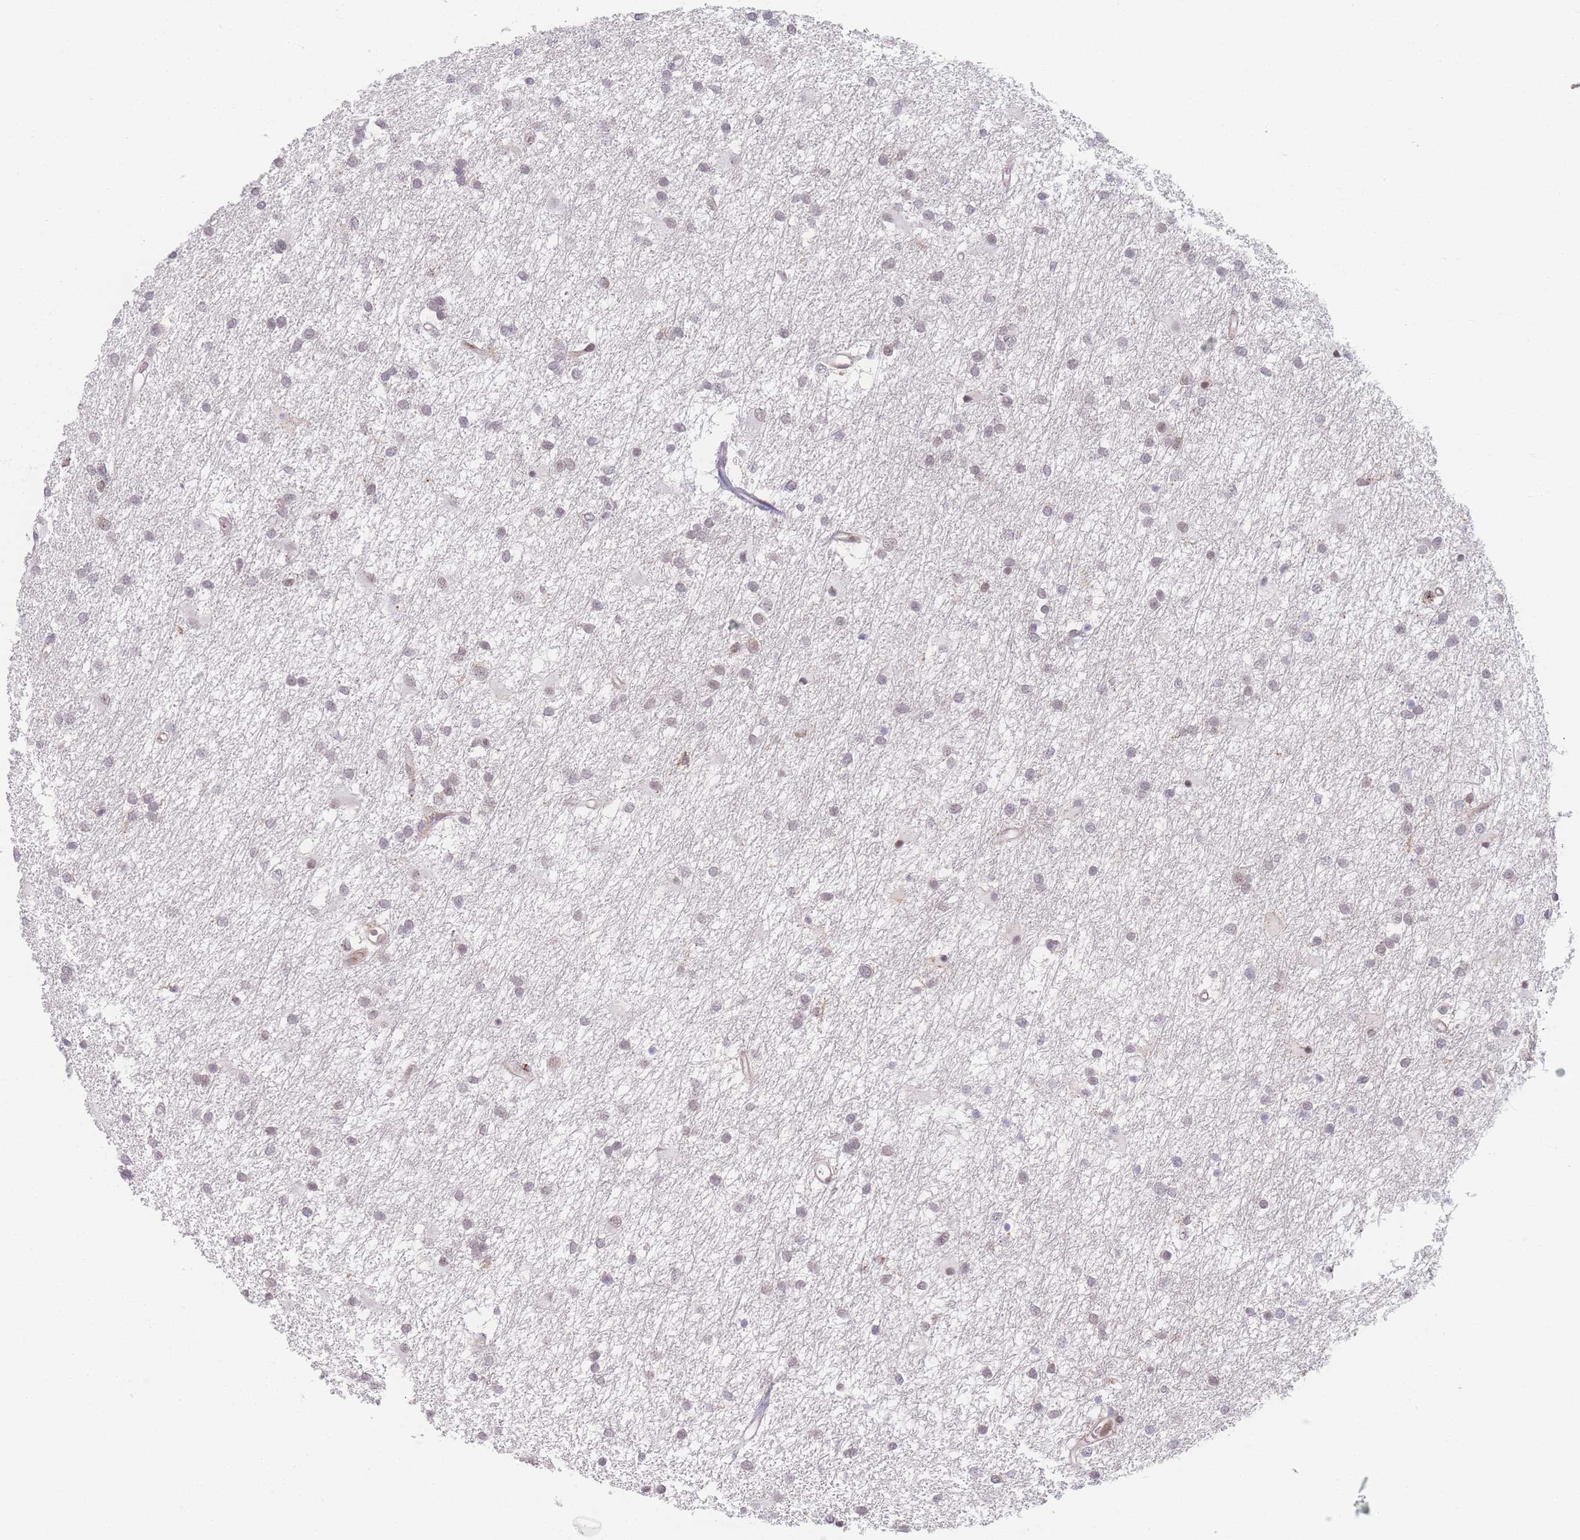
{"staining": {"intensity": "negative", "quantity": "none", "location": "none"}, "tissue": "glioma", "cell_type": "Tumor cells", "image_type": "cancer", "snomed": [{"axis": "morphology", "description": "Glioma, malignant, High grade"}, {"axis": "topography", "description": "Brain"}], "caption": "DAB immunohistochemical staining of malignant high-grade glioma shows no significant expression in tumor cells.", "gene": "ZC3H13", "patient": {"sex": "male", "age": 77}}